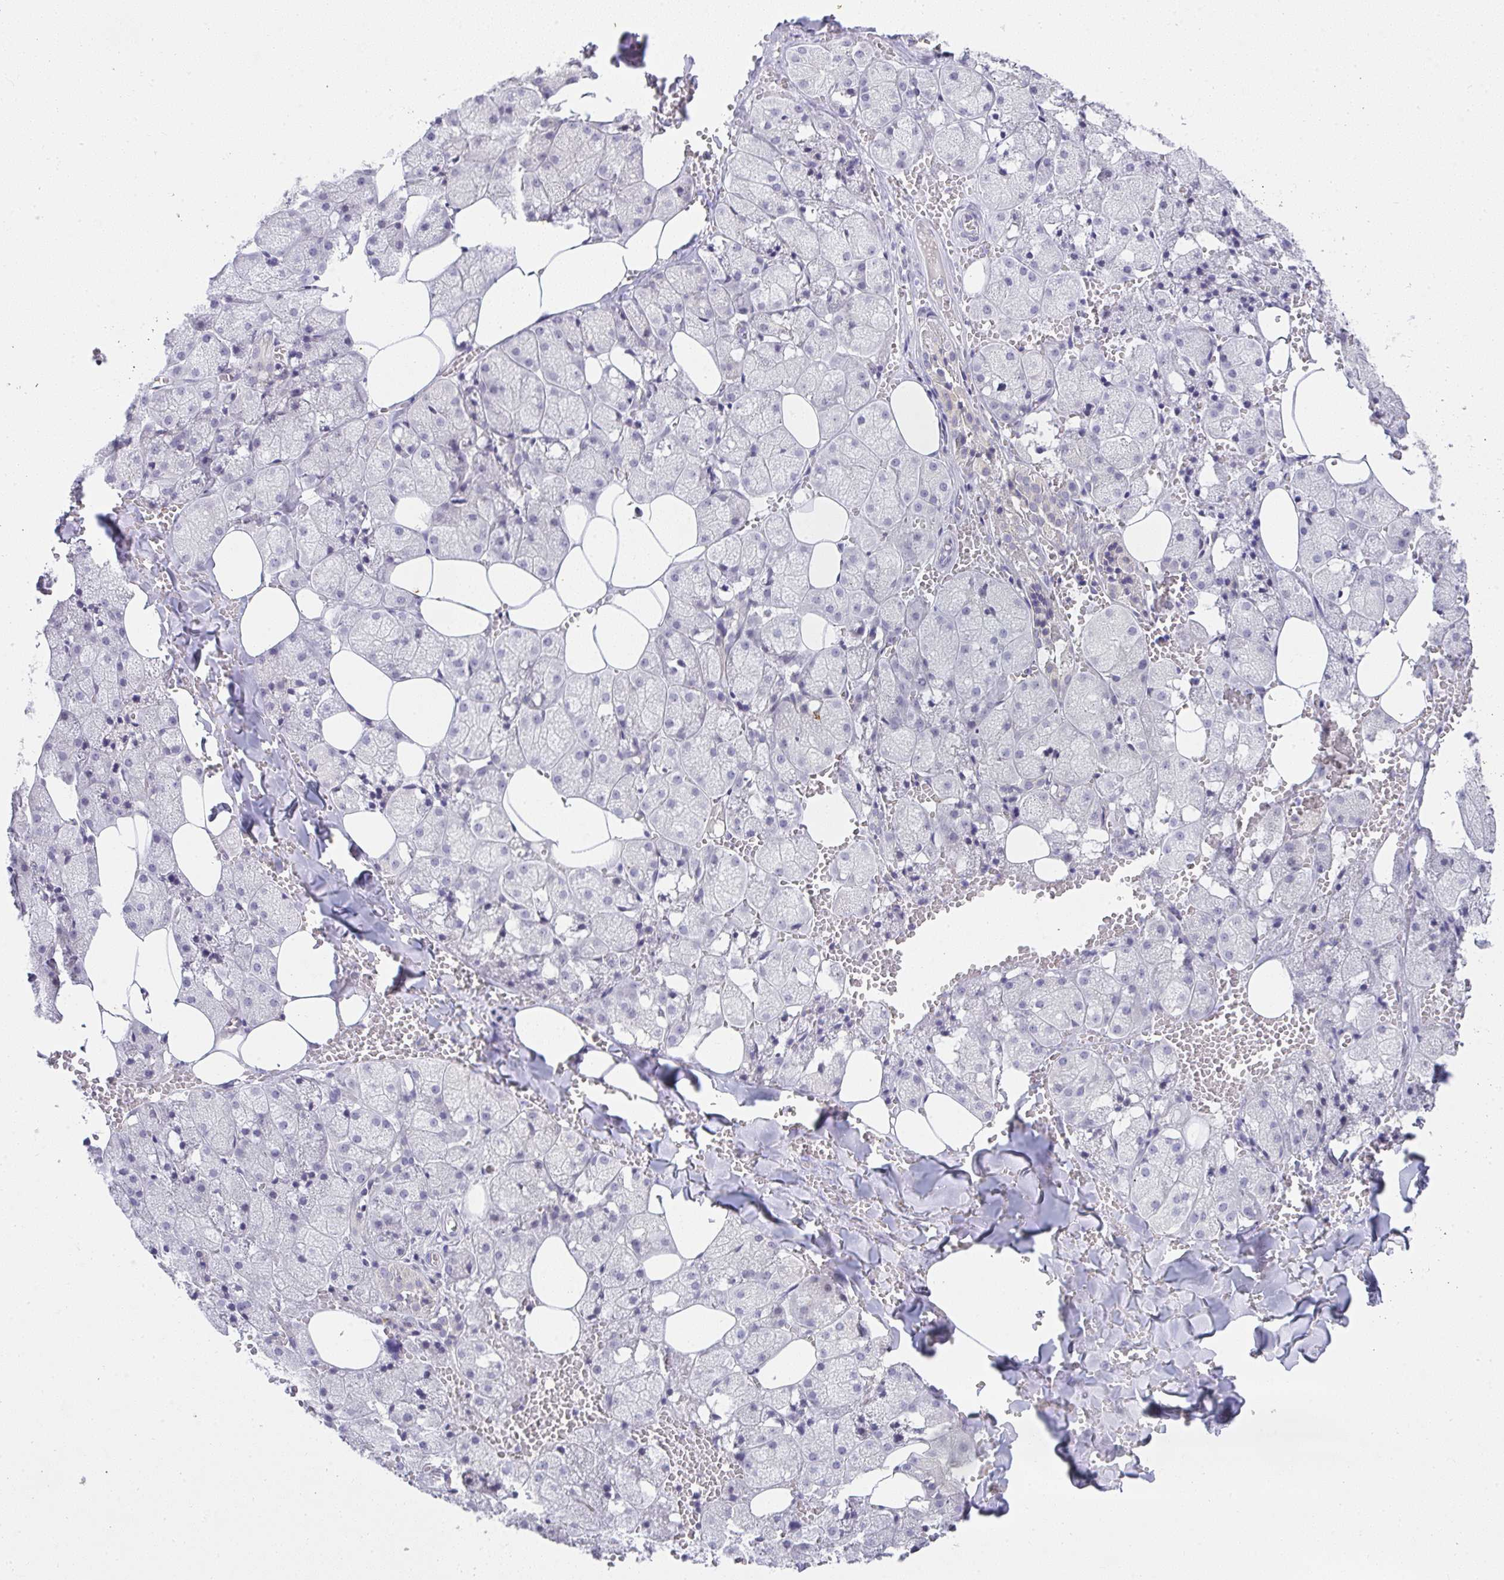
{"staining": {"intensity": "negative", "quantity": "none", "location": "none"}, "tissue": "salivary gland", "cell_type": "Glandular cells", "image_type": "normal", "snomed": [{"axis": "morphology", "description": "Normal tissue, NOS"}, {"axis": "topography", "description": "Salivary gland"}, {"axis": "topography", "description": "Peripheral nerve tissue"}], "caption": "IHC histopathology image of unremarkable human salivary gland stained for a protein (brown), which demonstrates no staining in glandular cells. Brightfield microscopy of IHC stained with DAB (brown) and hematoxylin (blue), captured at high magnification.", "gene": "CACNA1S", "patient": {"sex": "male", "age": 38}}